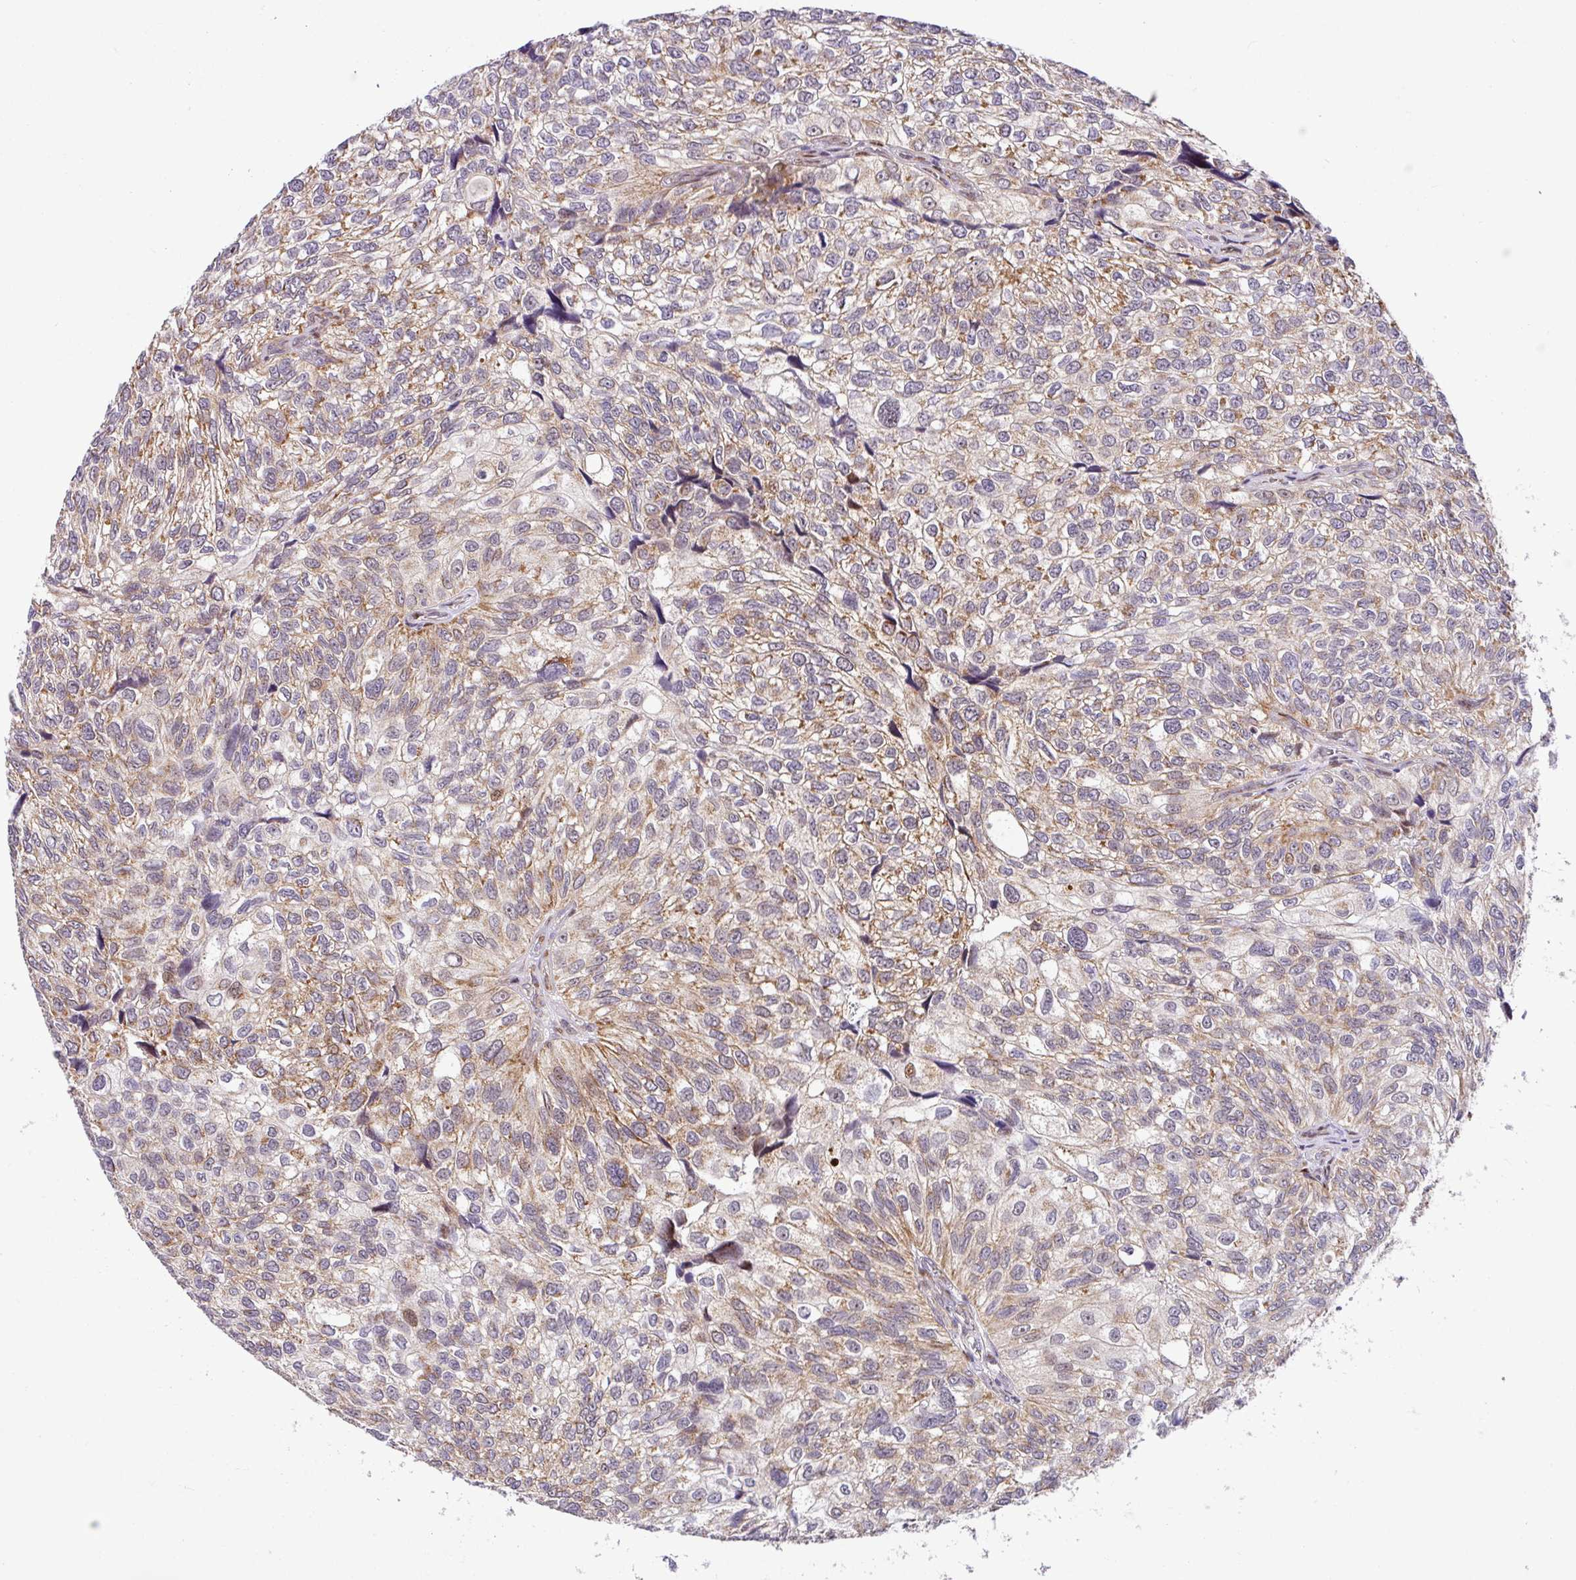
{"staining": {"intensity": "moderate", "quantity": "<25%", "location": "cytoplasmic/membranous,nuclear"}, "tissue": "urothelial cancer", "cell_type": "Tumor cells", "image_type": "cancer", "snomed": [{"axis": "morphology", "description": "Urothelial carcinoma, NOS"}, {"axis": "topography", "description": "Urinary bladder"}], "caption": "High-magnification brightfield microscopy of transitional cell carcinoma stained with DAB (brown) and counterstained with hematoxylin (blue). tumor cells exhibit moderate cytoplasmic/membranous and nuclear positivity is identified in about<25% of cells.", "gene": "SARS2", "patient": {"sex": "male", "age": 87}}